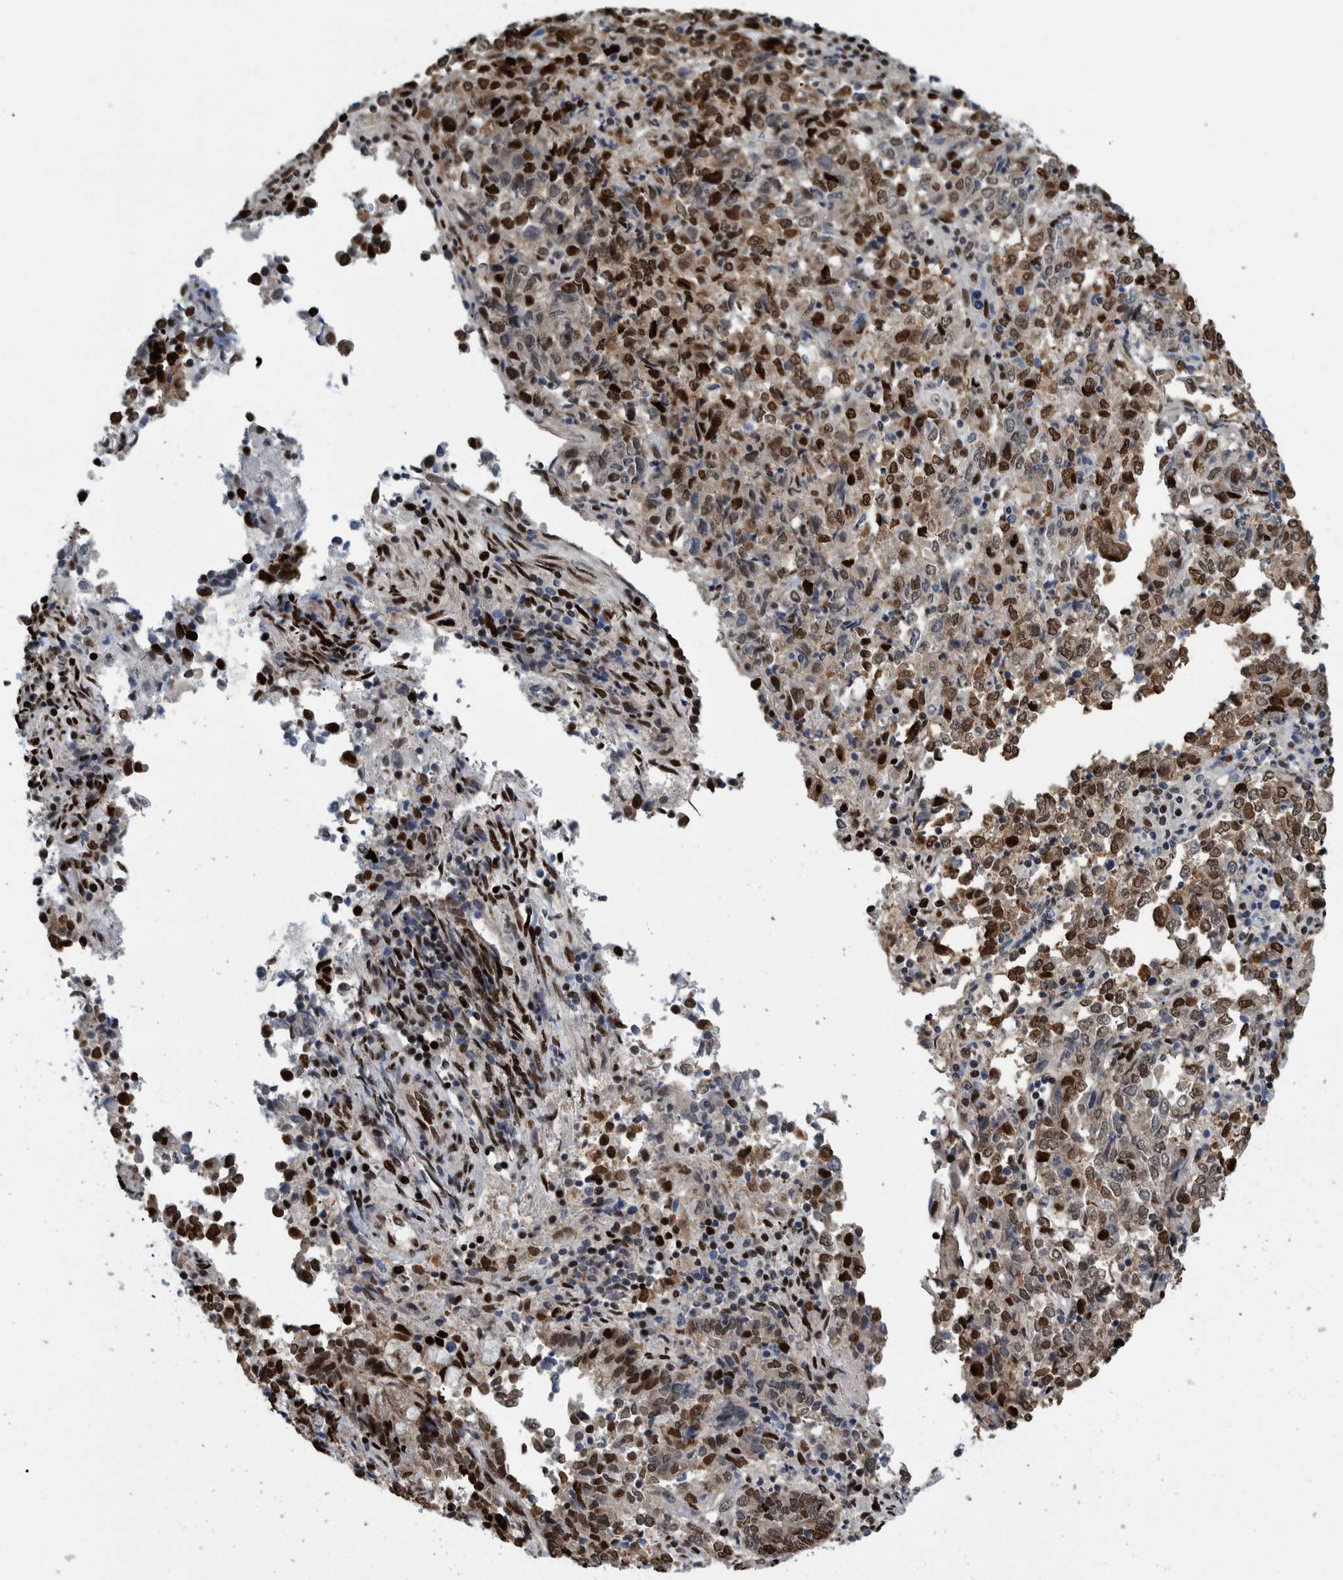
{"staining": {"intensity": "strong", "quantity": ">75%", "location": "nuclear"}, "tissue": "endometrial cancer", "cell_type": "Tumor cells", "image_type": "cancer", "snomed": [{"axis": "morphology", "description": "Adenocarcinoma, NOS"}, {"axis": "topography", "description": "Endometrium"}], "caption": "Protein expression analysis of endometrial cancer (adenocarcinoma) displays strong nuclear positivity in about >75% of tumor cells.", "gene": "HEATR9", "patient": {"sex": "female", "age": 80}}